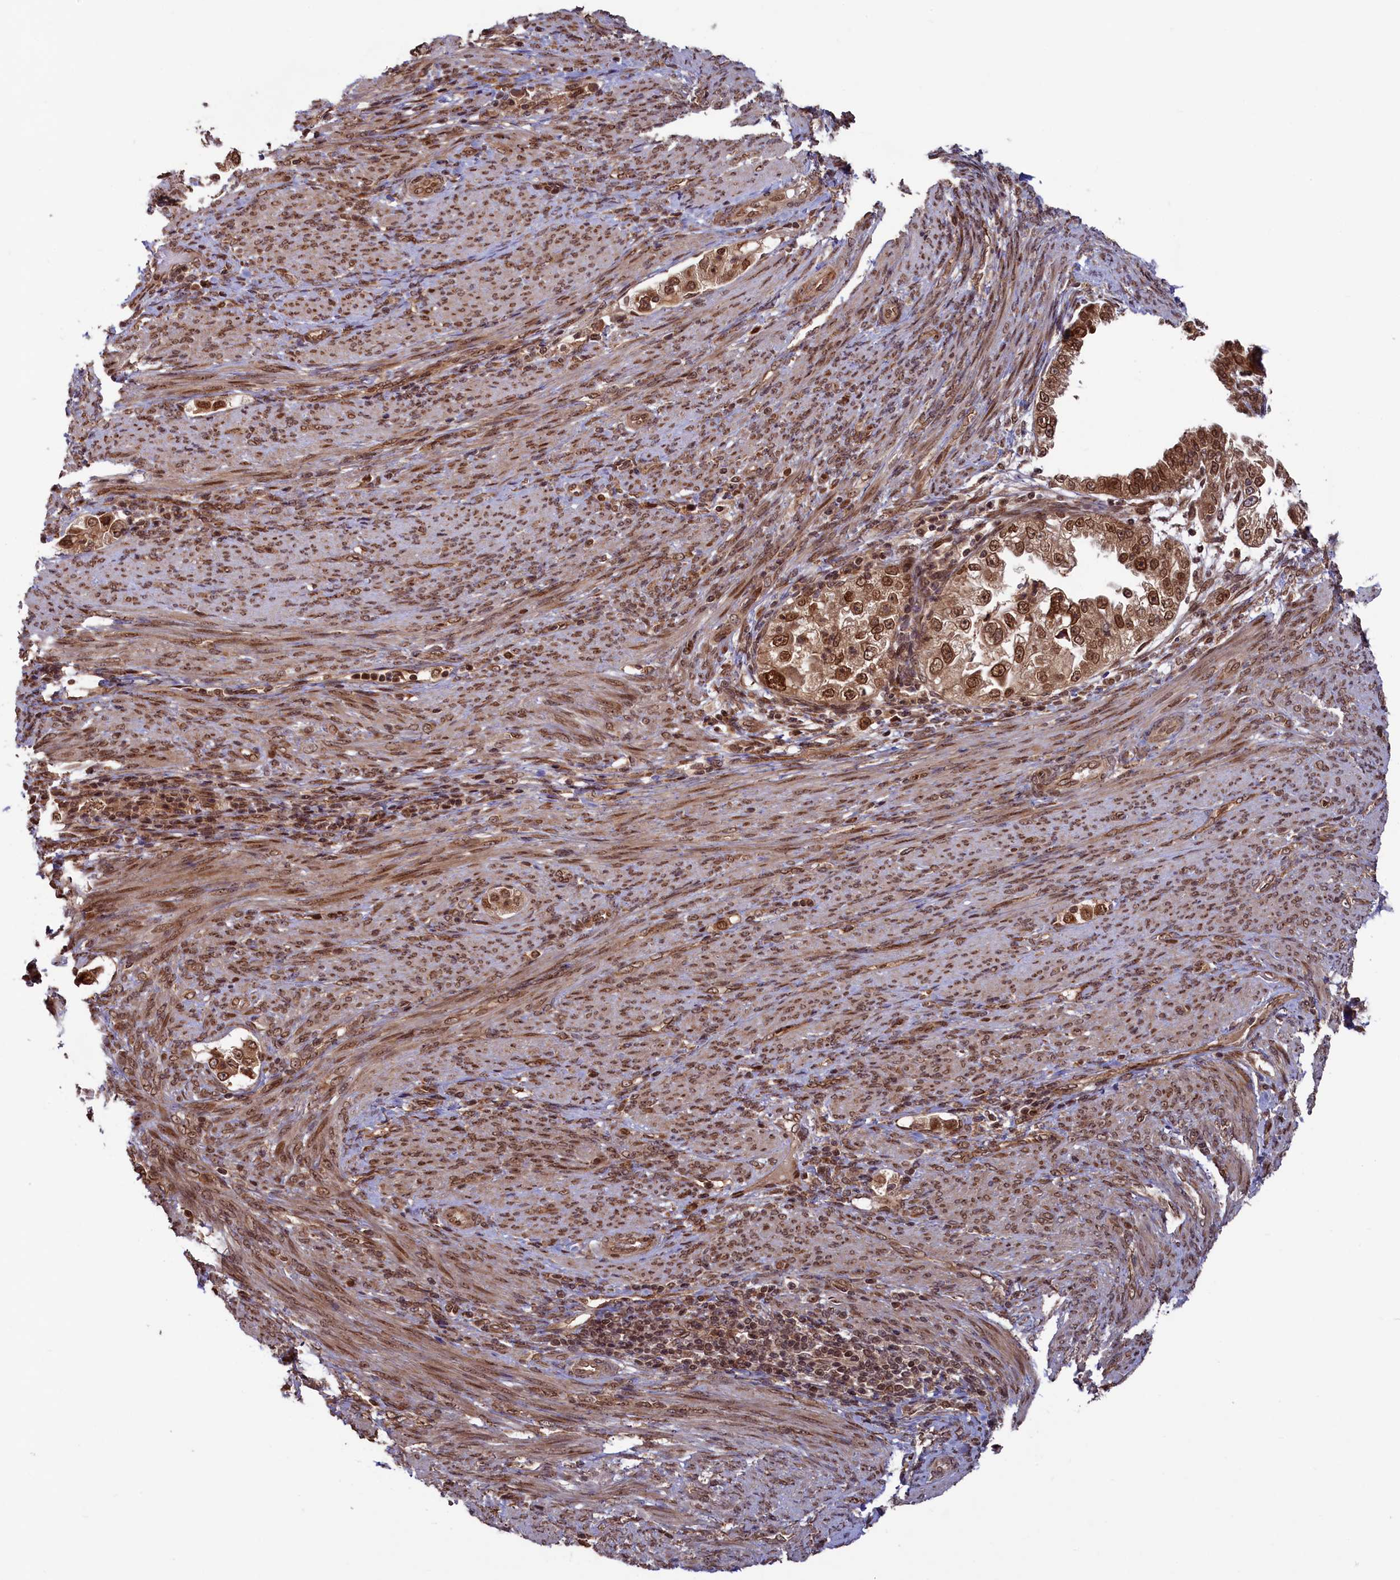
{"staining": {"intensity": "moderate", "quantity": ">75%", "location": "cytoplasmic/membranous,nuclear"}, "tissue": "endometrial cancer", "cell_type": "Tumor cells", "image_type": "cancer", "snomed": [{"axis": "morphology", "description": "Adenocarcinoma, NOS"}, {"axis": "topography", "description": "Endometrium"}], "caption": "High-power microscopy captured an IHC histopathology image of endometrial adenocarcinoma, revealing moderate cytoplasmic/membranous and nuclear positivity in about >75% of tumor cells. (DAB = brown stain, brightfield microscopy at high magnification).", "gene": "NAE1", "patient": {"sex": "female", "age": 85}}